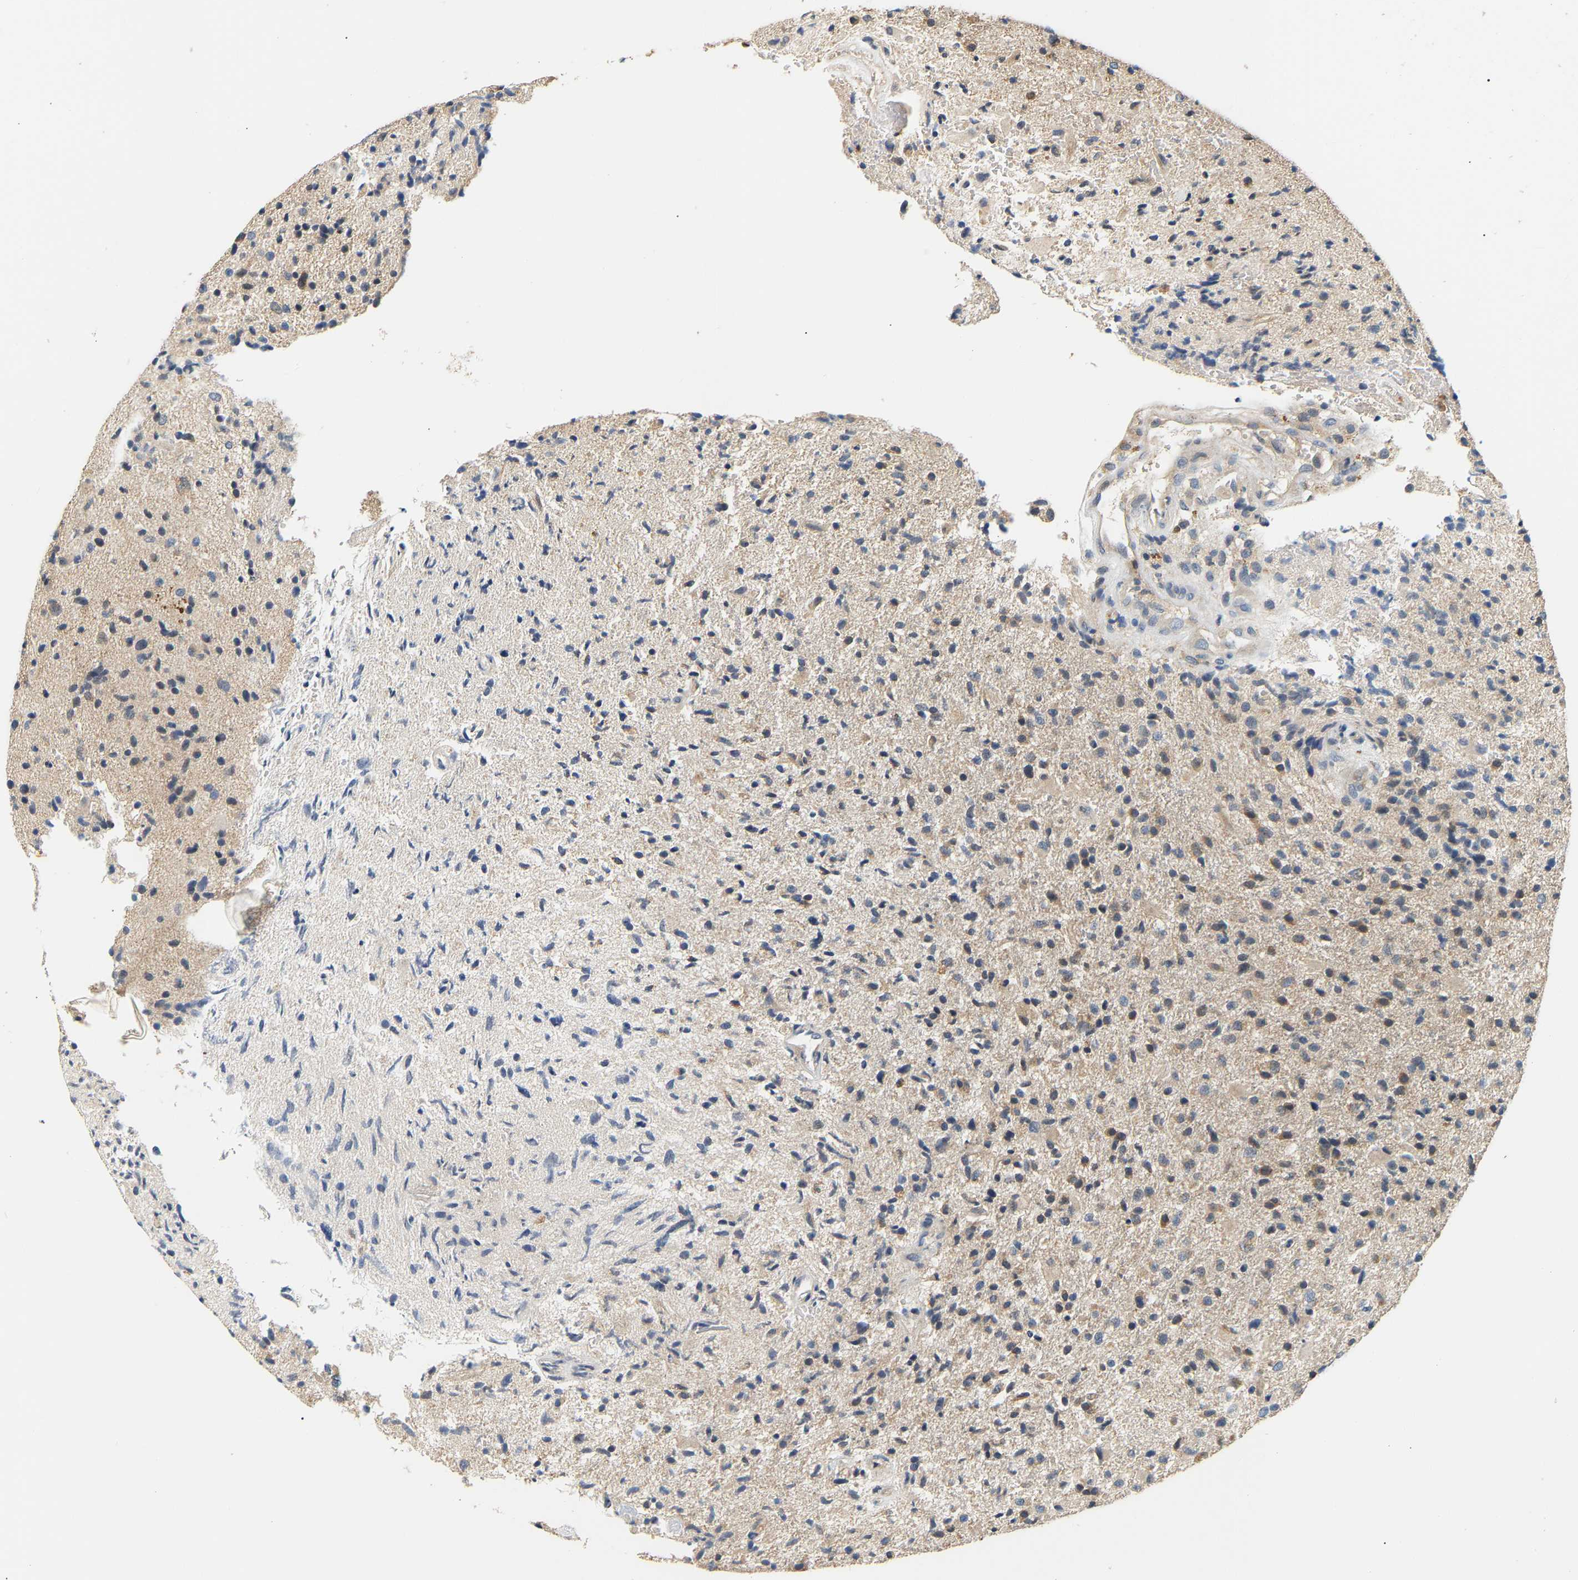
{"staining": {"intensity": "weak", "quantity": "<25%", "location": "cytoplasmic/membranous"}, "tissue": "glioma", "cell_type": "Tumor cells", "image_type": "cancer", "snomed": [{"axis": "morphology", "description": "Glioma, malignant, High grade"}, {"axis": "topography", "description": "Brain"}], "caption": "This is an immunohistochemistry micrograph of high-grade glioma (malignant). There is no positivity in tumor cells.", "gene": "PPID", "patient": {"sex": "male", "age": 72}}